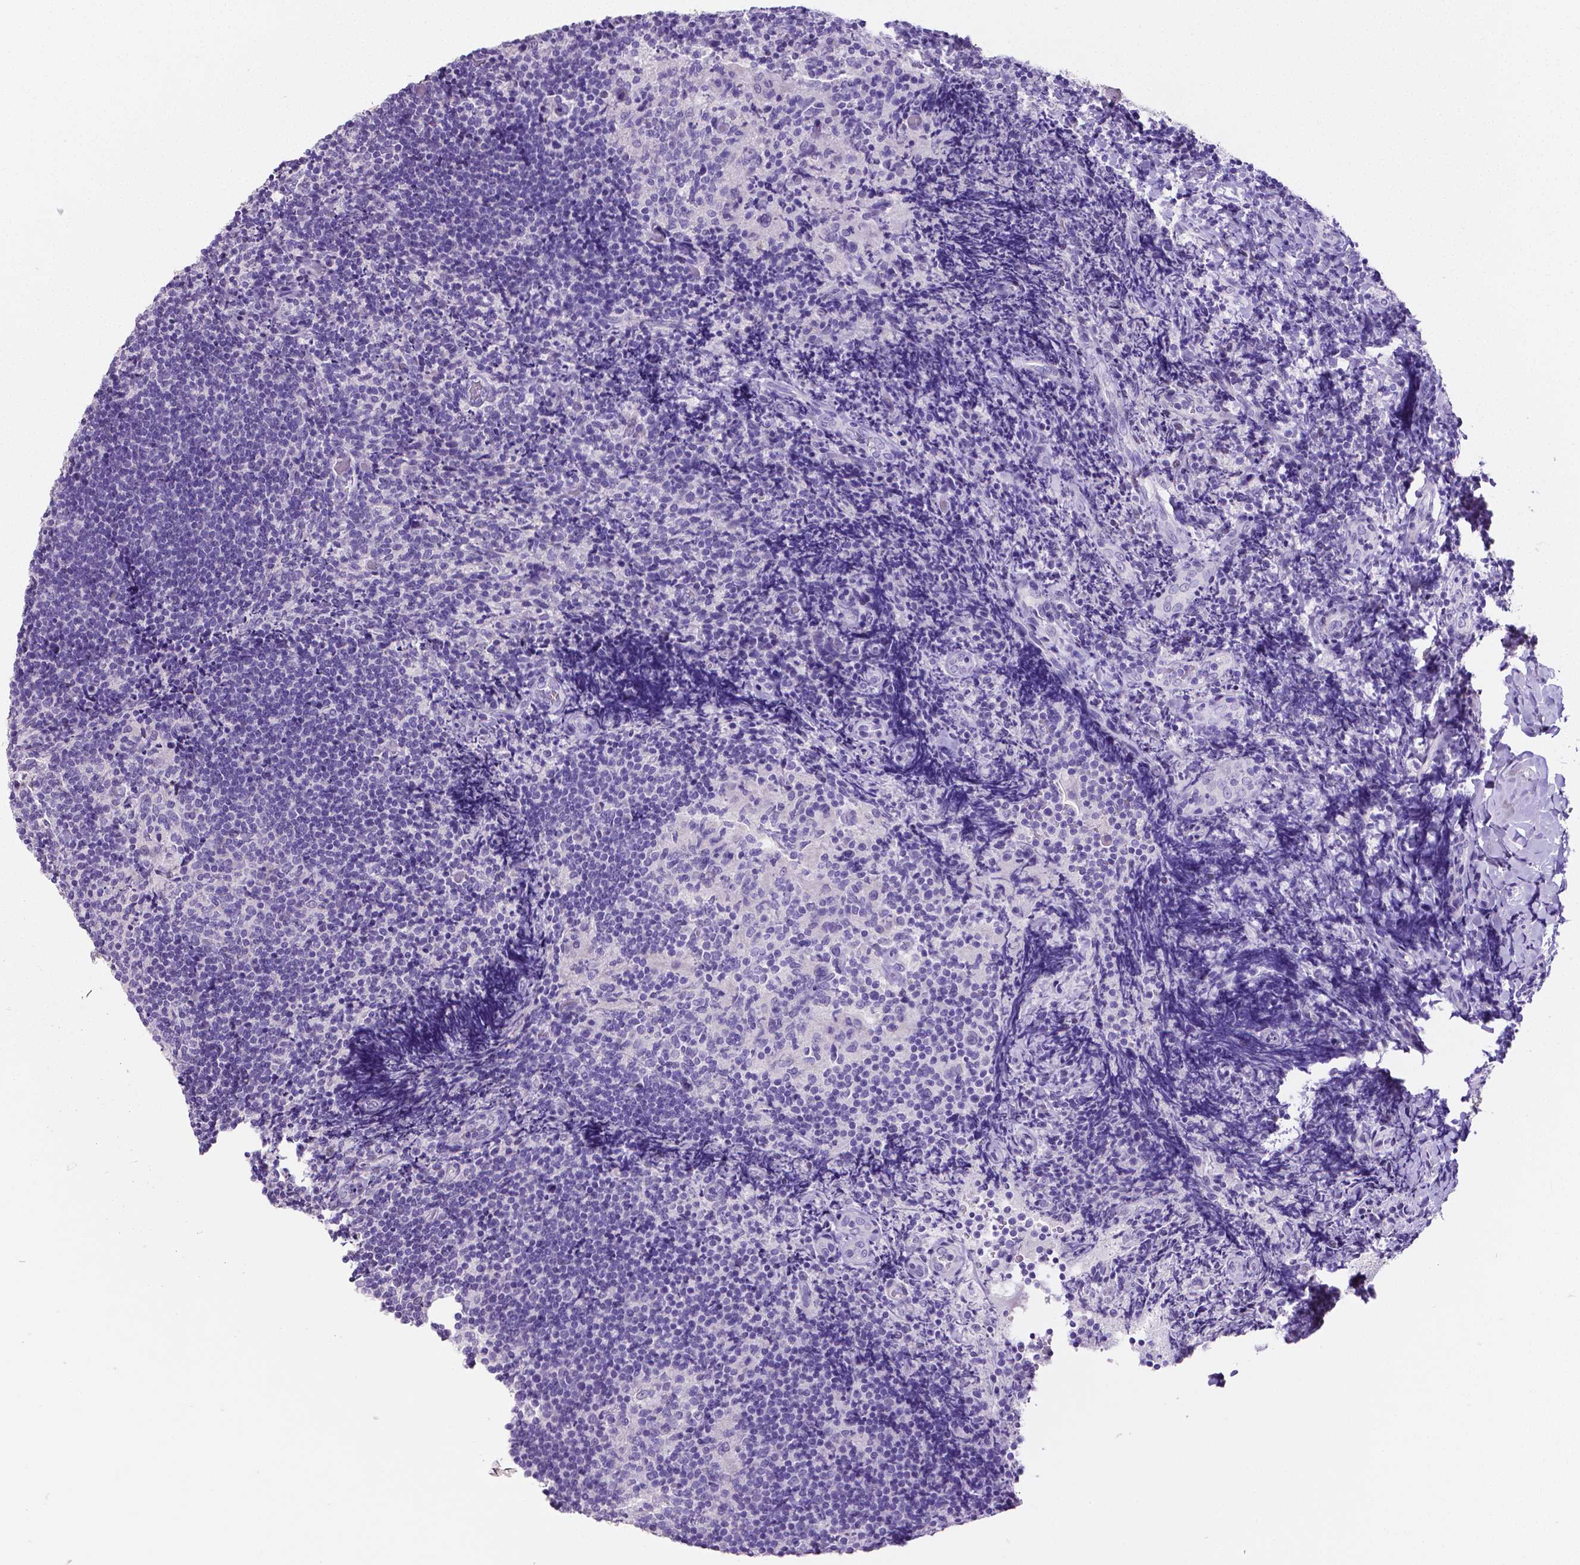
{"staining": {"intensity": "negative", "quantity": "none", "location": "none"}, "tissue": "tonsil", "cell_type": "Germinal center cells", "image_type": "normal", "snomed": [{"axis": "morphology", "description": "Normal tissue, NOS"}, {"axis": "topography", "description": "Tonsil"}], "caption": "This is an immunohistochemistry (IHC) image of normal tonsil. There is no staining in germinal center cells.", "gene": "SATB2", "patient": {"sex": "female", "age": 10}}